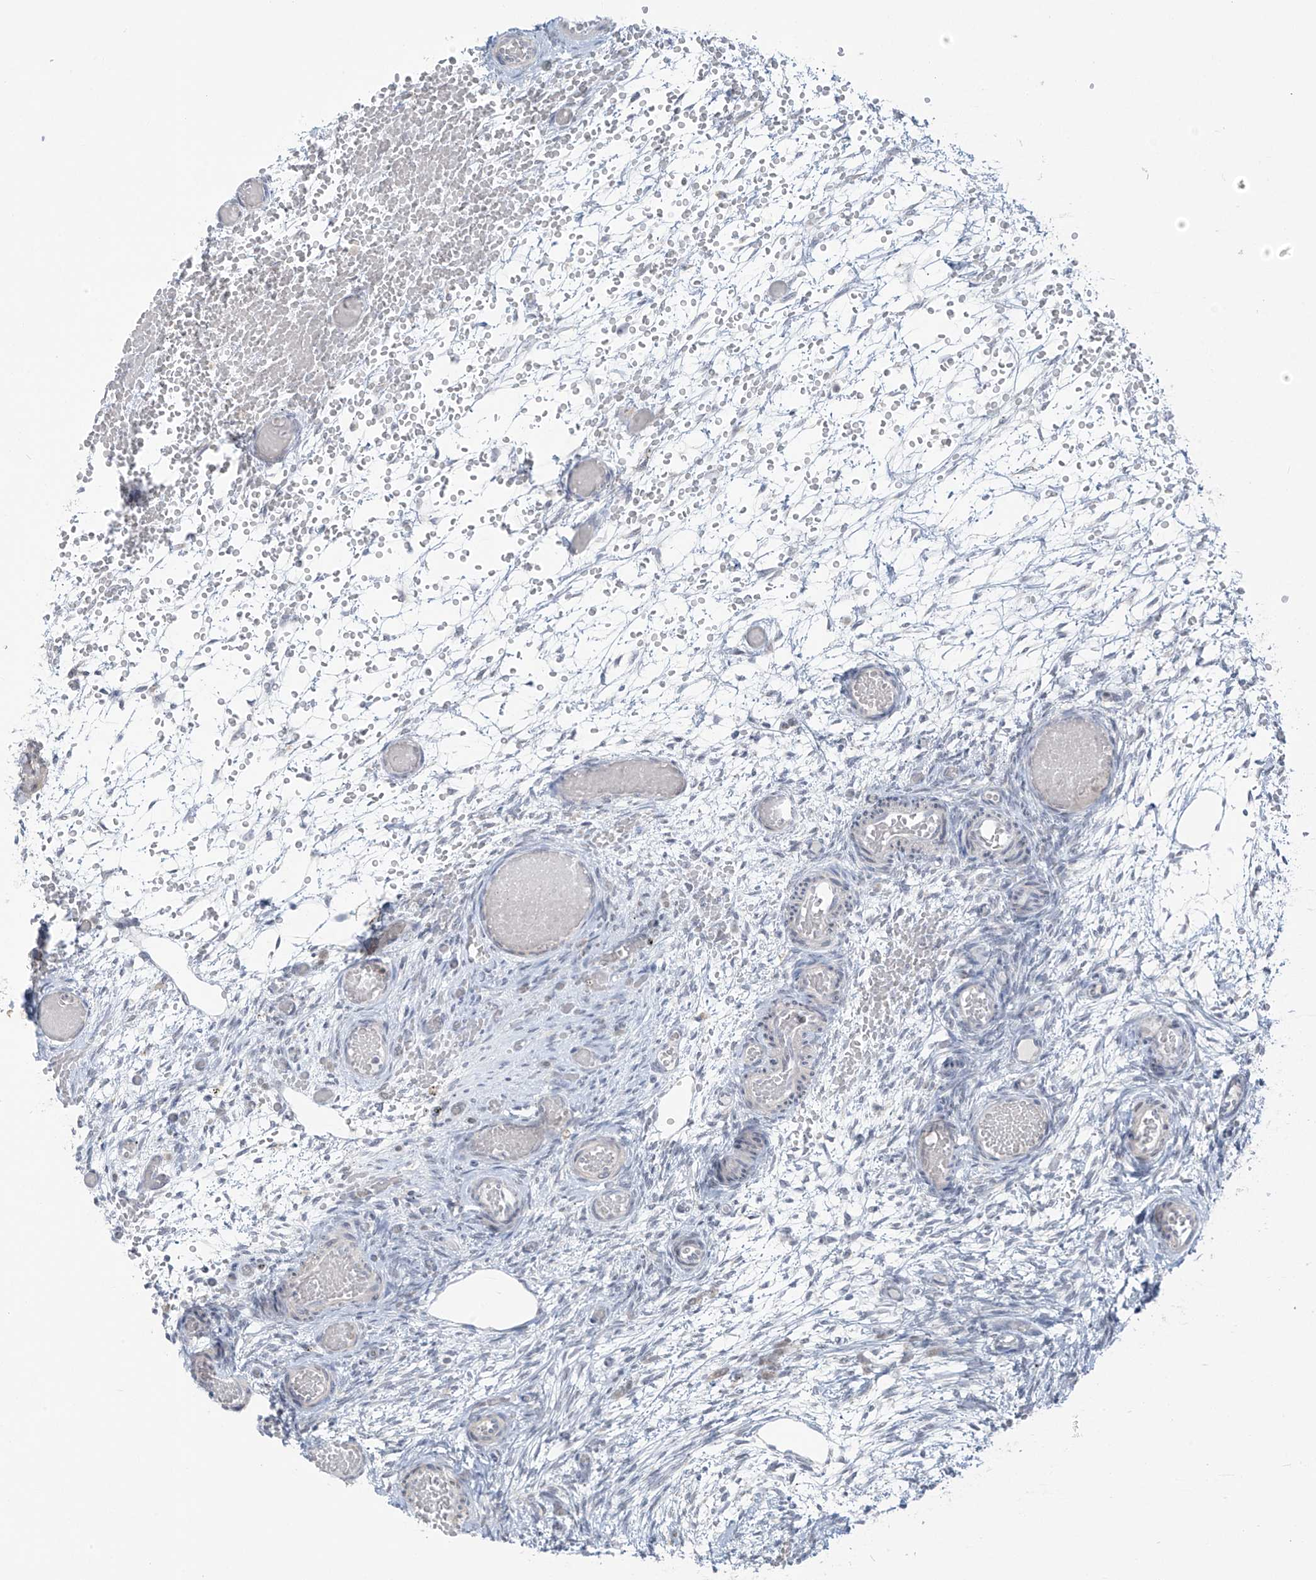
{"staining": {"intensity": "weak", "quantity": ">75%", "location": "cytoplasmic/membranous"}, "tissue": "ovary", "cell_type": "Follicle cells", "image_type": "normal", "snomed": [{"axis": "morphology", "description": "Adenocarcinoma, NOS"}, {"axis": "topography", "description": "Endometrium"}], "caption": "This micrograph reveals normal ovary stained with IHC to label a protein in brown. The cytoplasmic/membranous of follicle cells show weak positivity for the protein. Nuclei are counter-stained blue.", "gene": "HDDC2", "patient": {"sex": "female", "age": 32}}